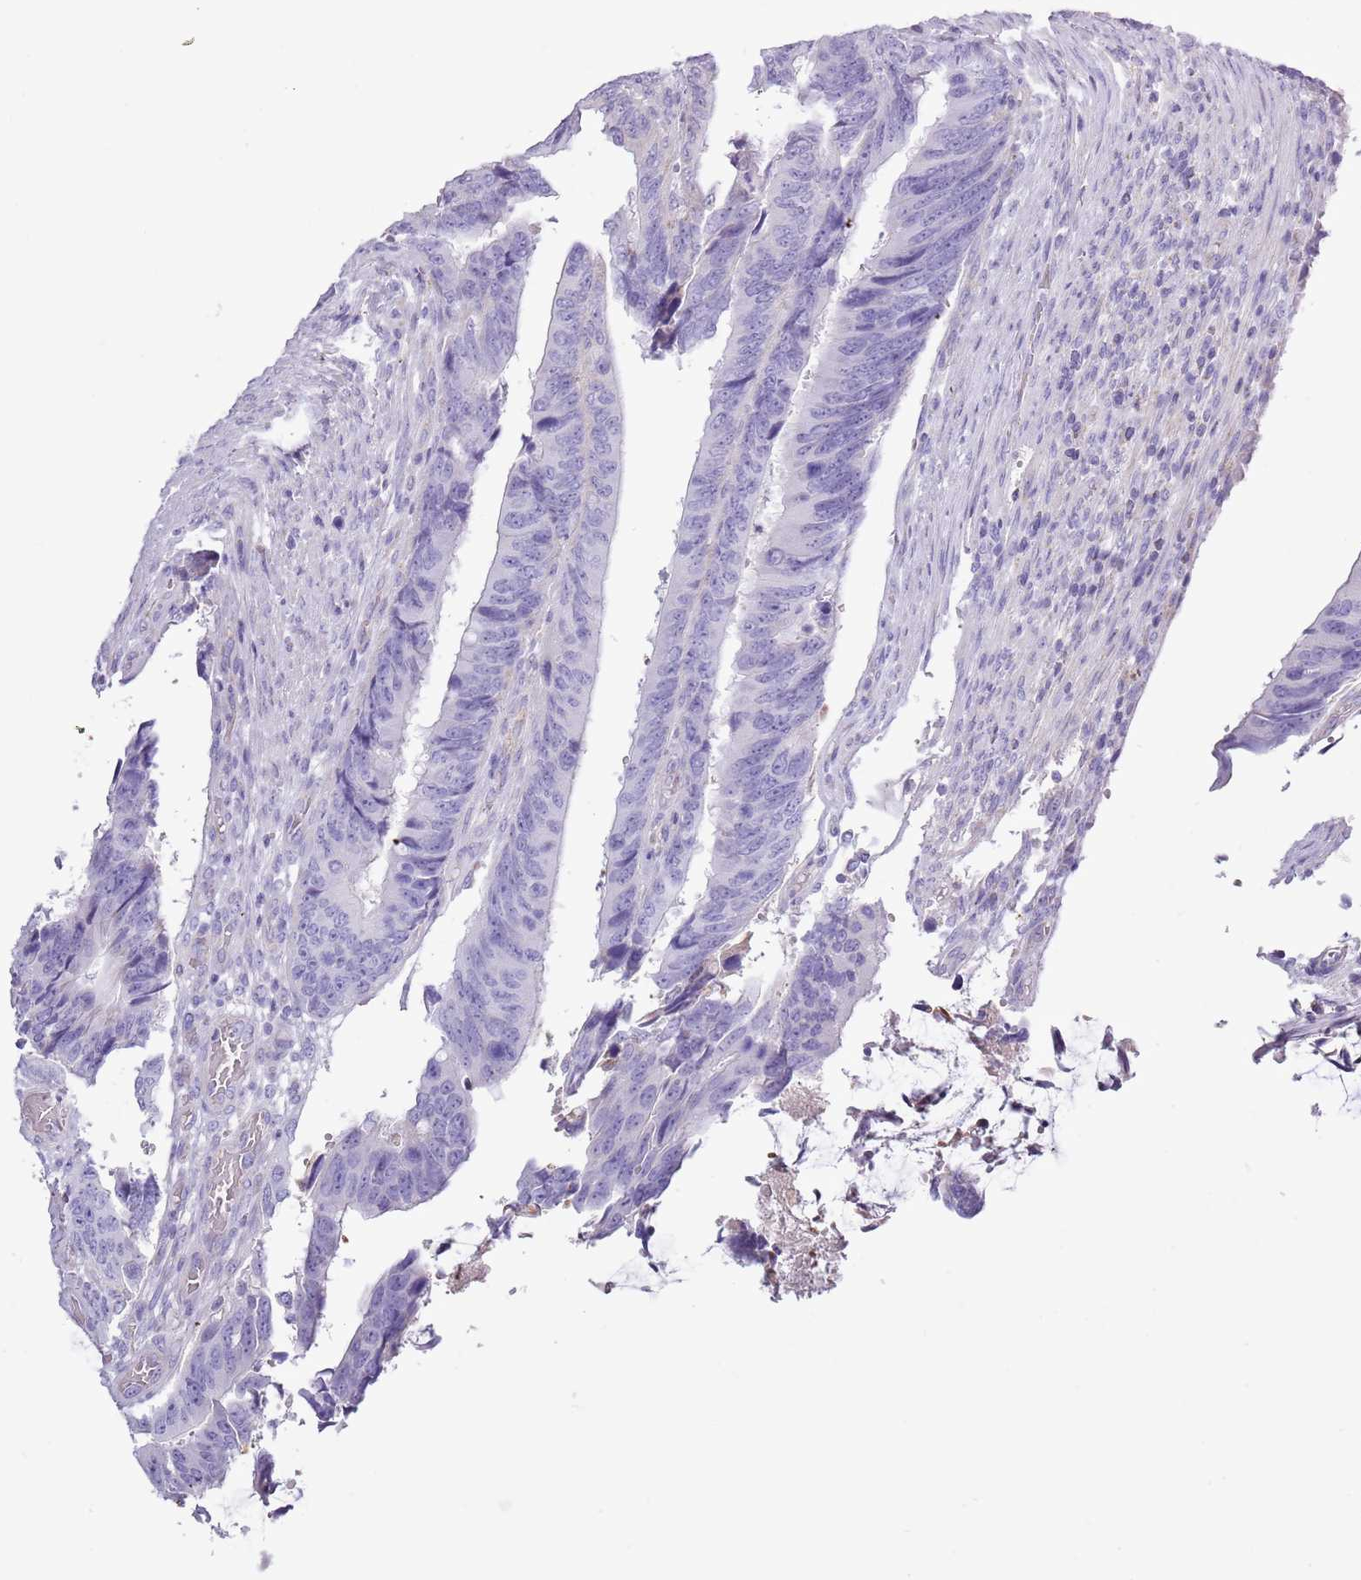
{"staining": {"intensity": "negative", "quantity": "none", "location": "none"}, "tissue": "colorectal cancer", "cell_type": "Tumor cells", "image_type": "cancer", "snomed": [{"axis": "morphology", "description": "Adenocarcinoma, NOS"}, {"axis": "topography", "description": "Colon"}], "caption": "Immunohistochemistry (IHC) photomicrograph of neoplastic tissue: human colorectal adenocarcinoma stained with DAB (3,3'-diaminobenzidine) reveals no significant protein expression in tumor cells.", "gene": "SLC23A1", "patient": {"sex": "male", "age": 87}}